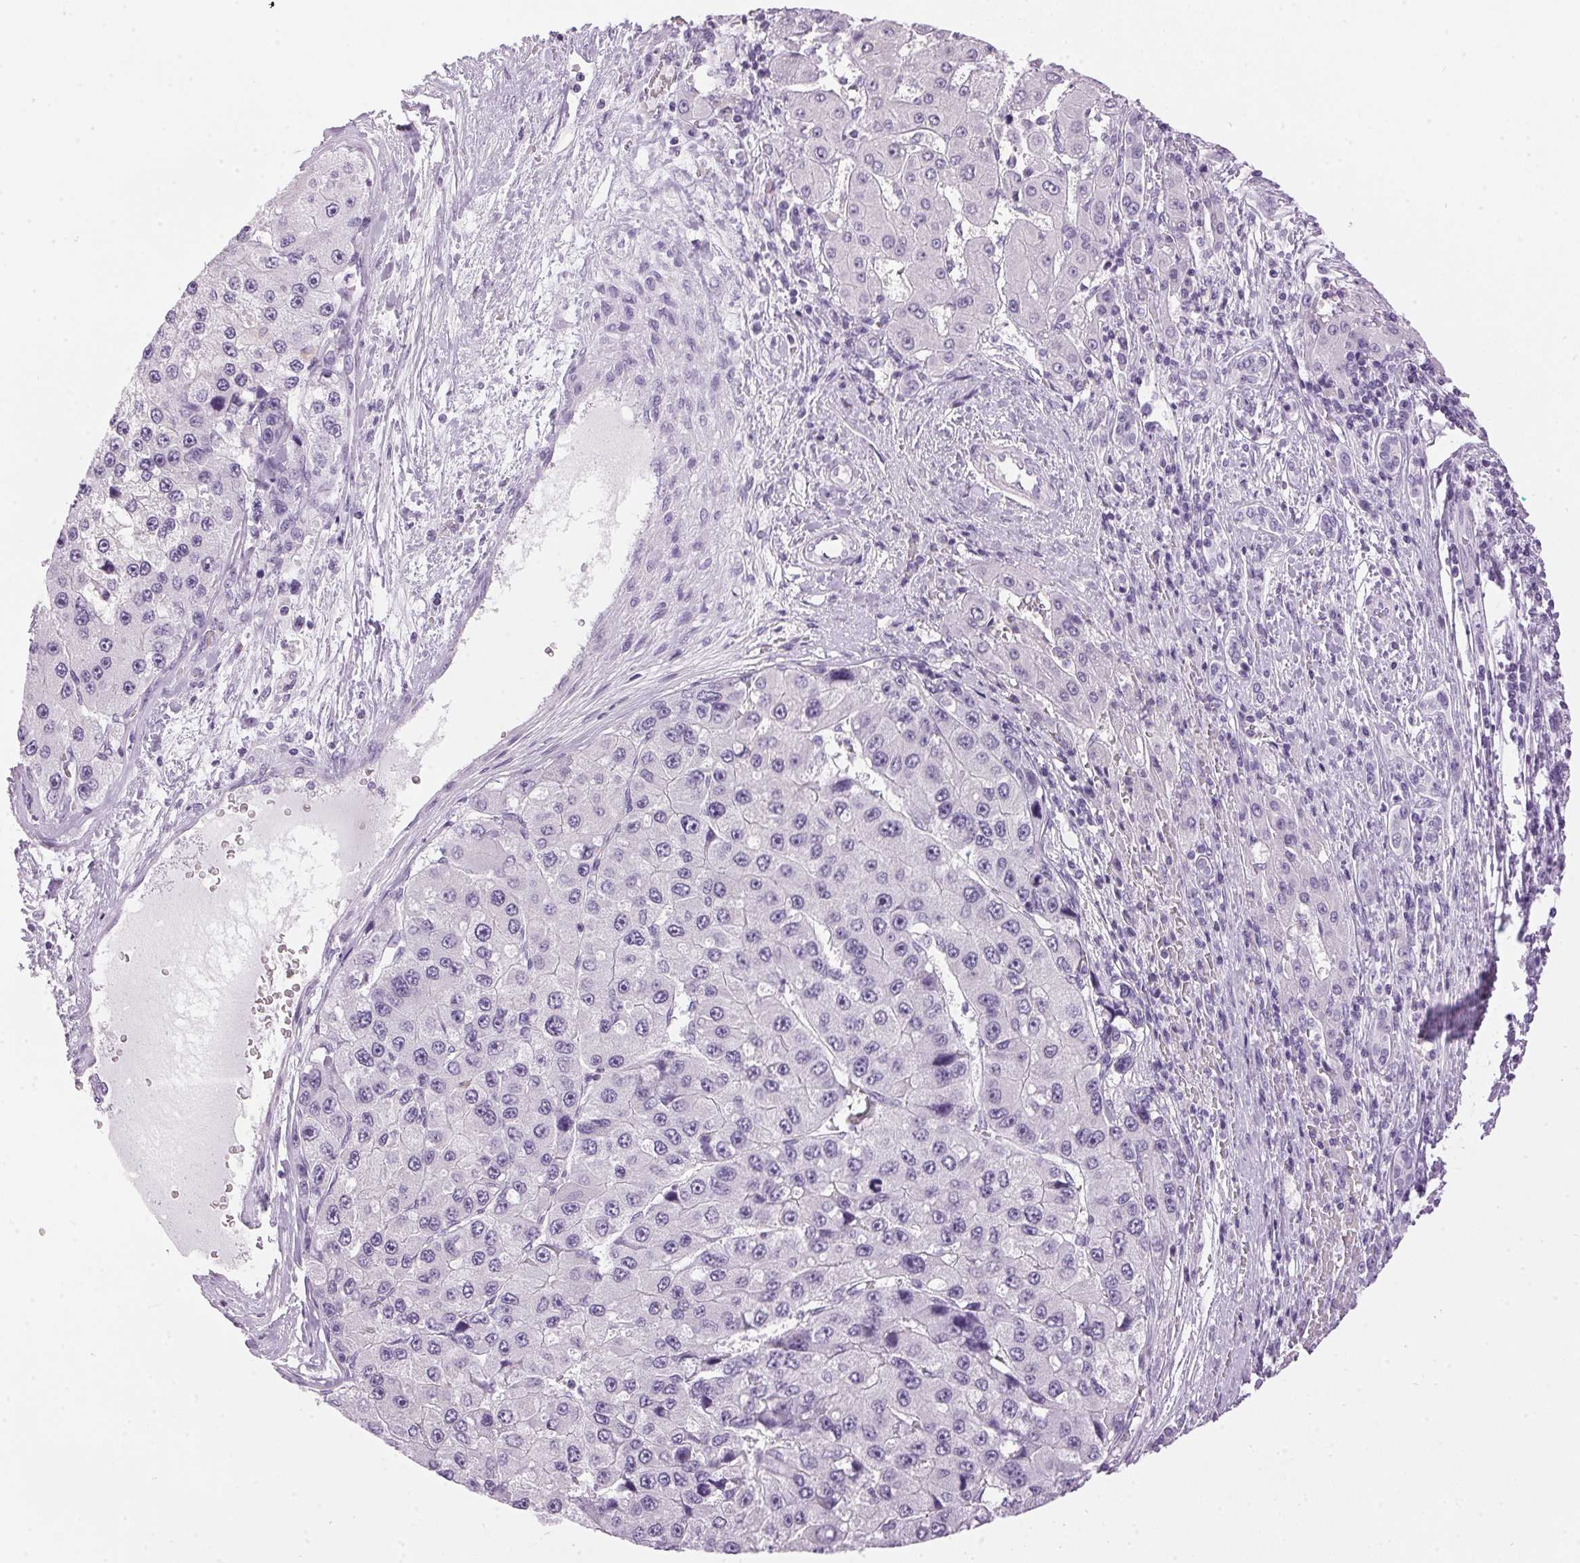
{"staining": {"intensity": "negative", "quantity": "none", "location": "none"}, "tissue": "liver cancer", "cell_type": "Tumor cells", "image_type": "cancer", "snomed": [{"axis": "morphology", "description": "Carcinoma, Hepatocellular, NOS"}, {"axis": "topography", "description": "Liver"}], "caption": "Immunohistochemistry (IHC) of human liver hepatocellular carcinoma displays no staining in tumor cells.", "gene": "SP7", "patient": {"sex": "female", "age": 73}}